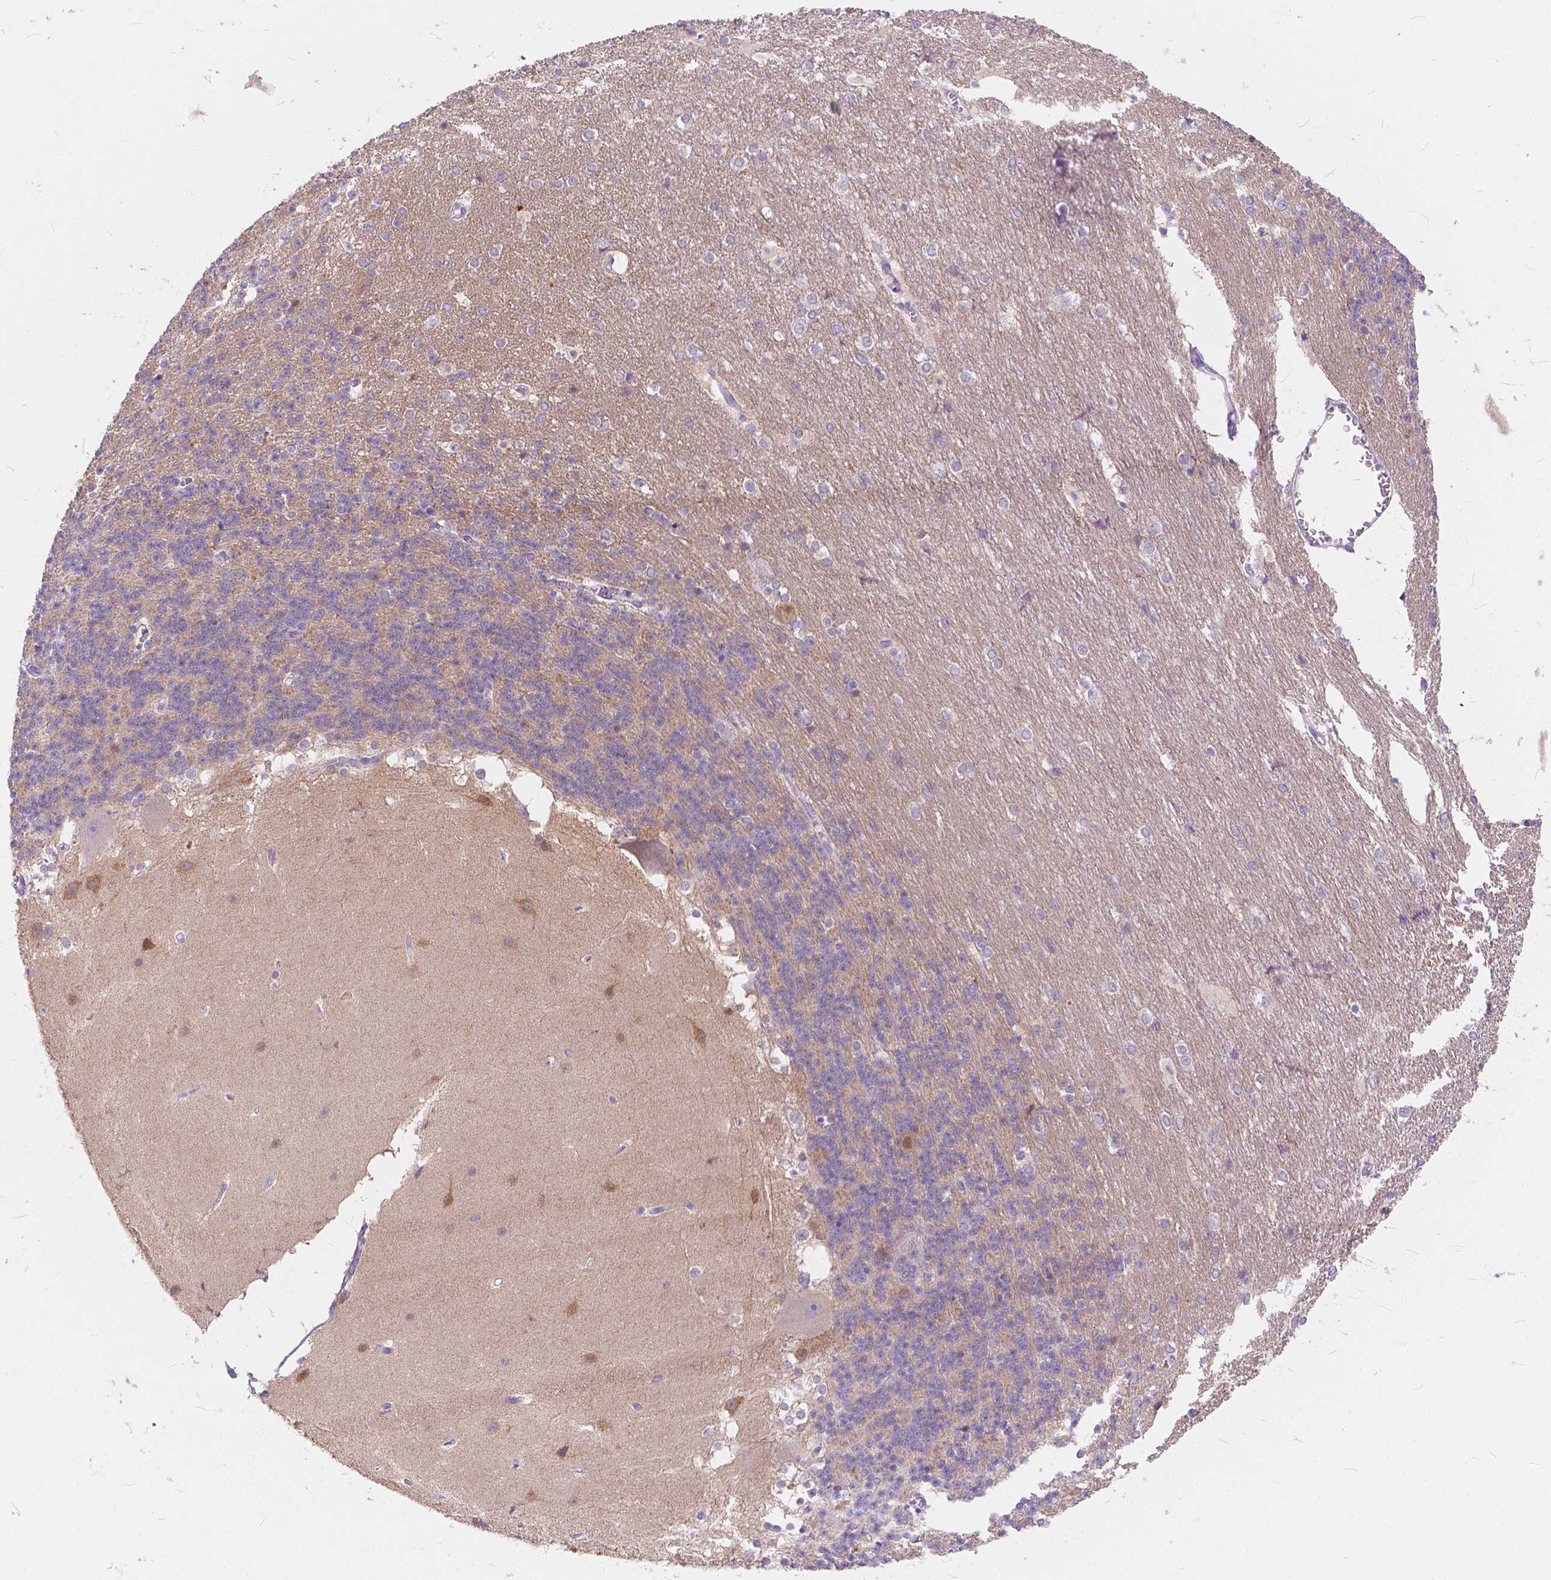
{"staining": {"intensity": "weak", "quantity": "<25%", "location": "cytoplasmic/membranous"}, "tissue": "cerebellum", "cell_type": "Cells in granular layer", "image_type": "normal", "snomed": [{"axis": "morphology", "description": "Normal tissue, NOS"}, {"axis": "topography", "description": "Cerebellum"}], "caption": "Immunohistochemical staining of benign human cerebellum demonstrates no significant staining in cells in granular layer. Nuclei are stained in blue.", "gene": "PEX11G", "patient": {"sex": "female", "age": 19}}